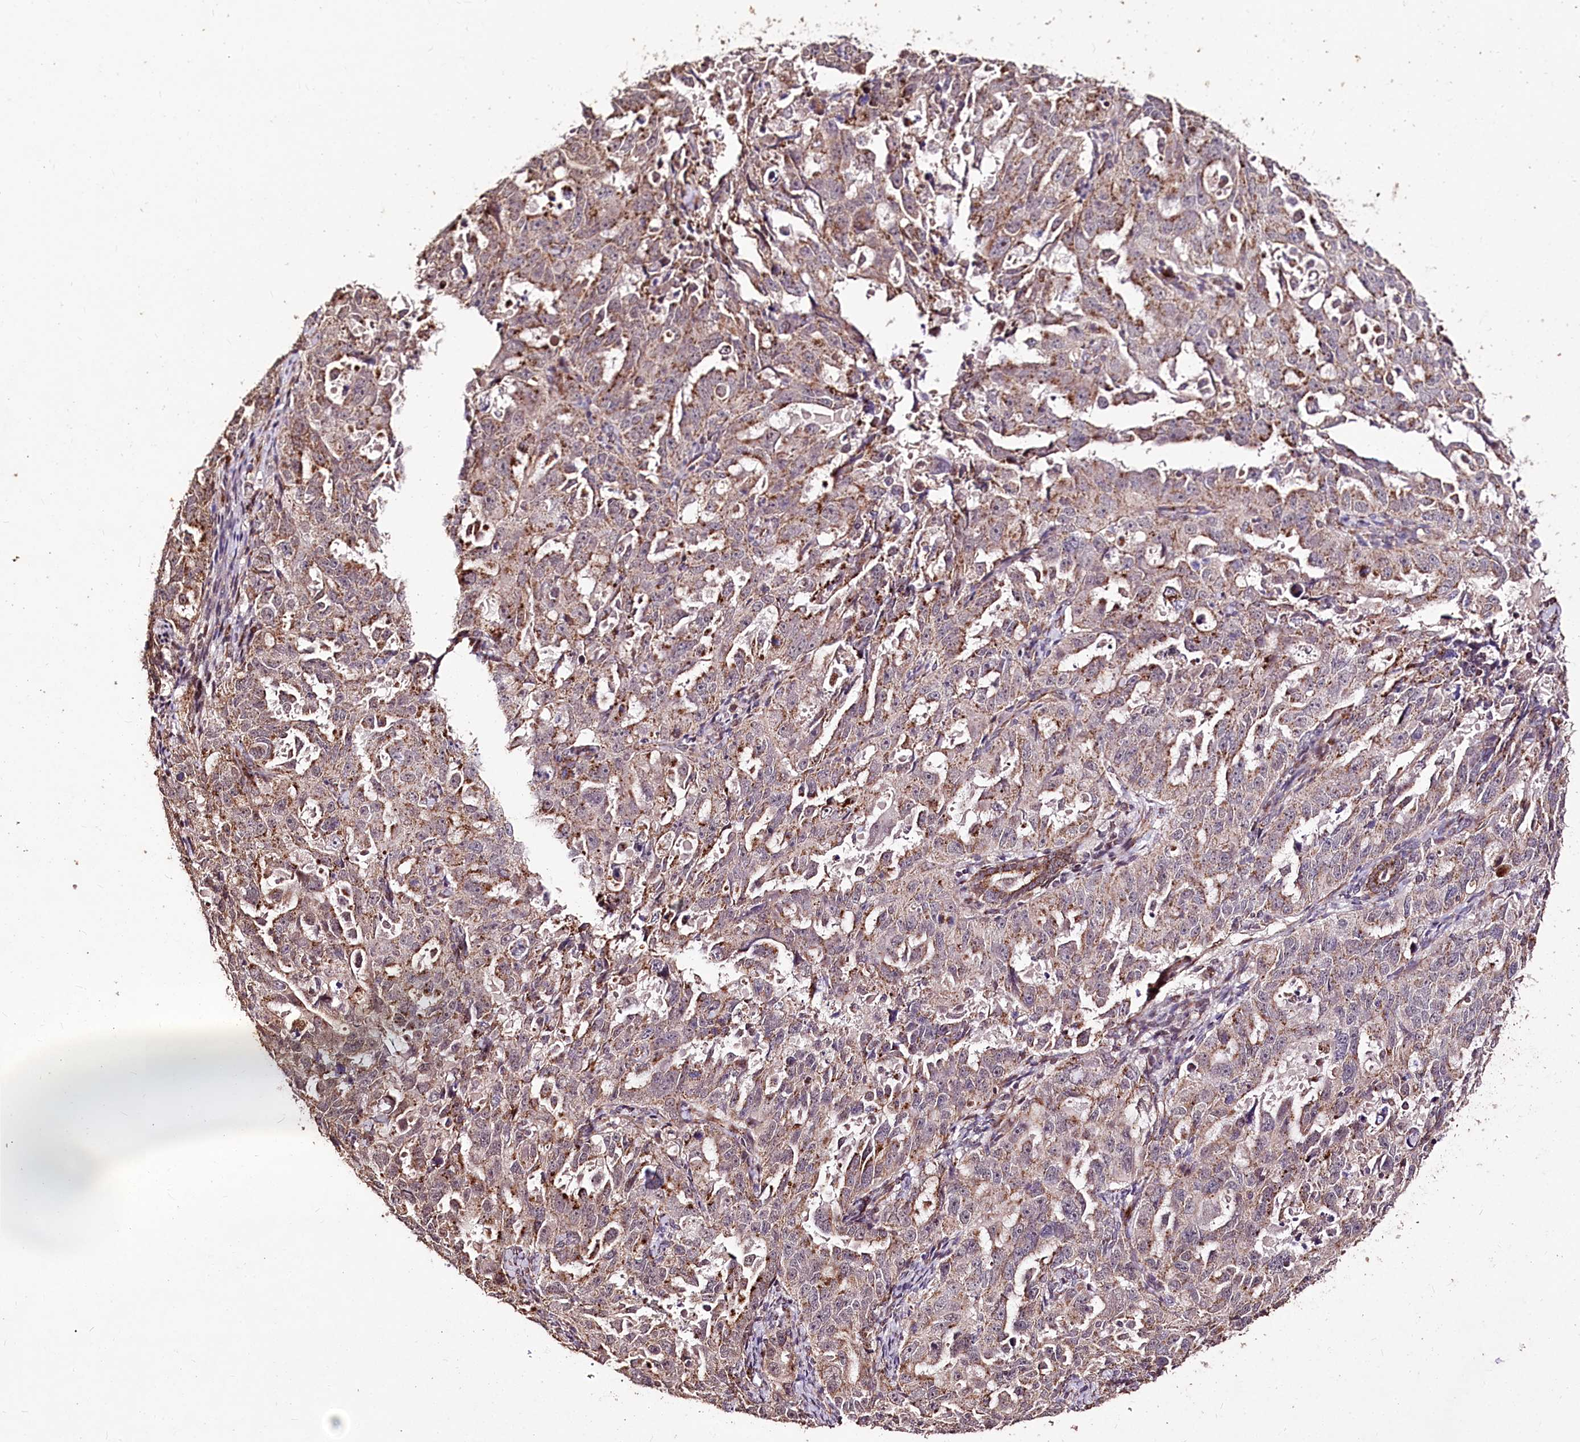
{"staining": {"intensity": "moderate", "quantity": ">75%", "location": "cytoplasmic/membranous"}, "tissue": "endometrial cancer", "cell_type": "Tumor cells", "image_type": "cancer", "snomed": [{"axis": "morphology", "description": "Adenocarcinoma, NOS"}, {"axis": "topography", "description": "Endometrium"}], "caption": "Endometrial cancer was stained to show a protein in brown. There is medium levels of moderate cytoplasmic/membranous expression in approximately >75% of tumor cells.", "gene": "CARD19", "patient": {"sex": "female", "age": 65}}